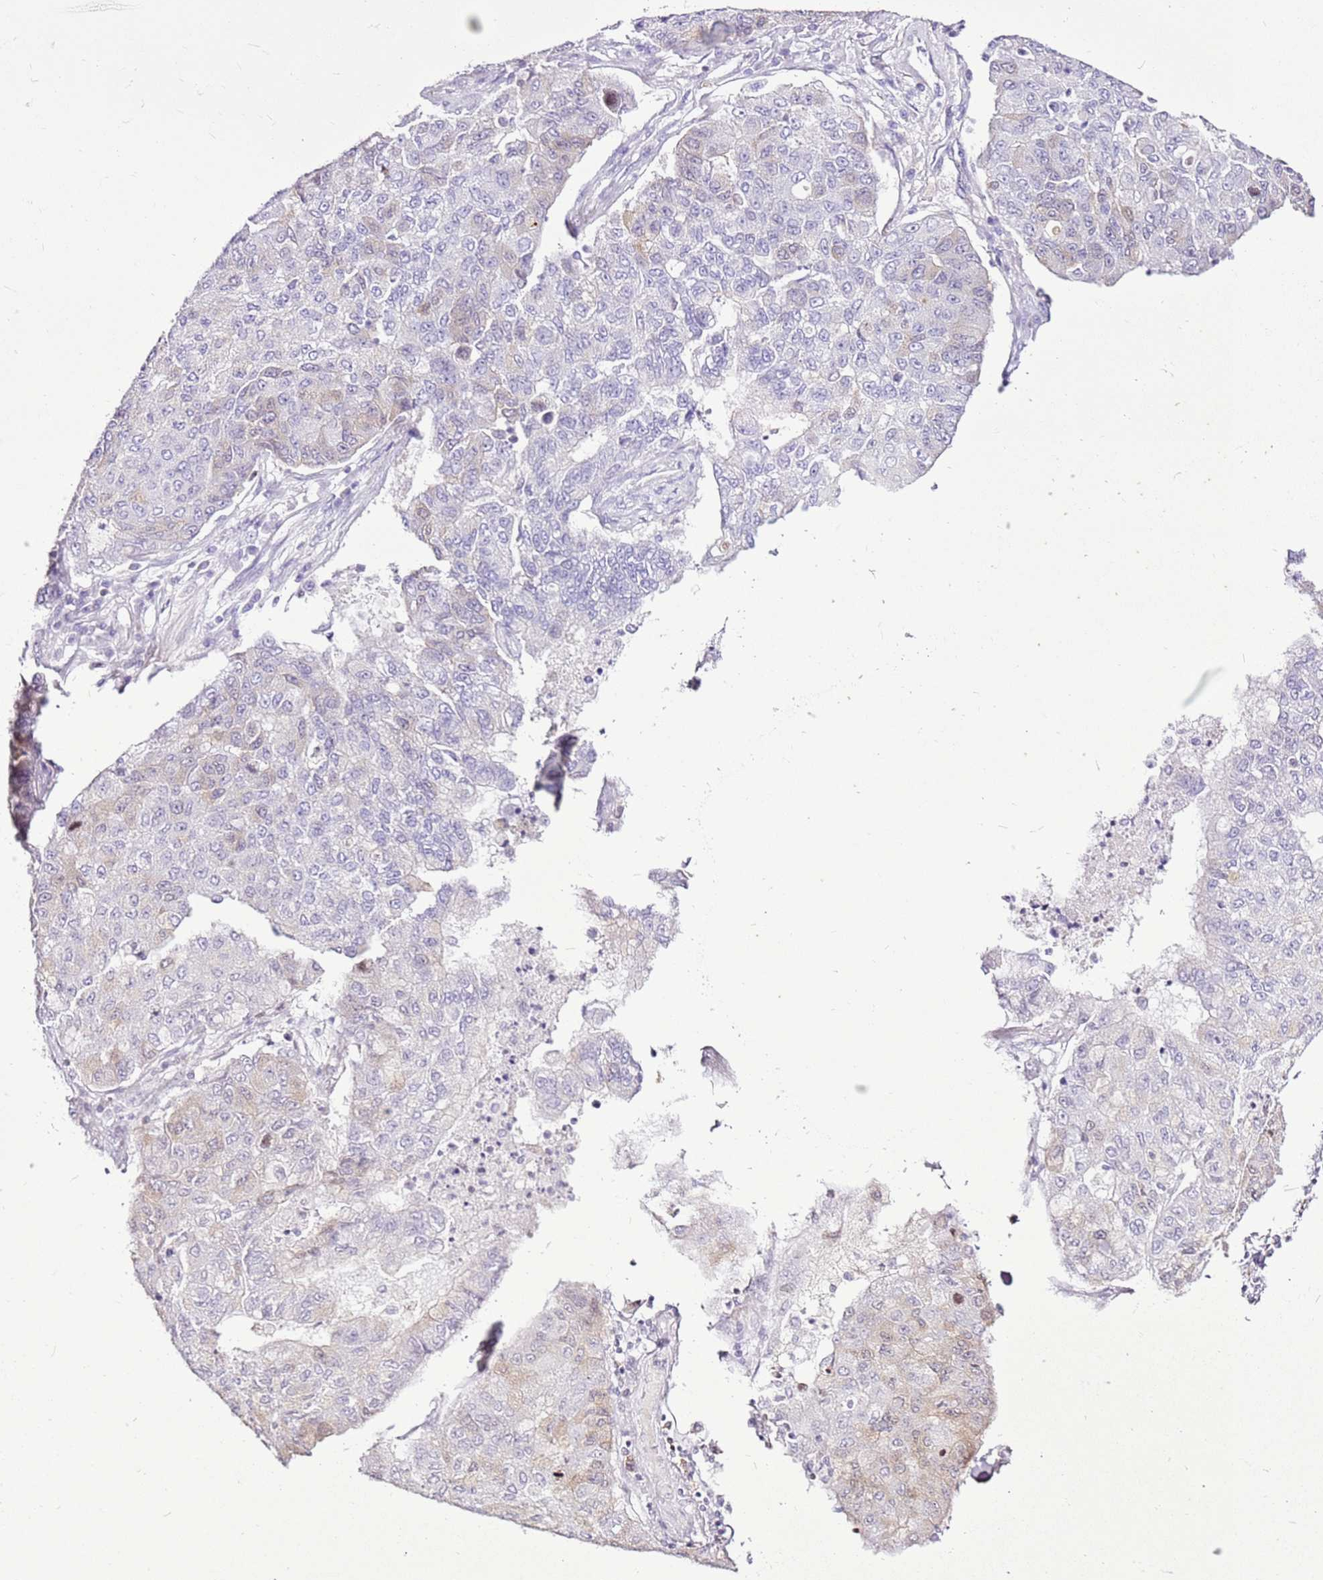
{"staining": {"intensity": "negative", "quantity": "none", "location": "none"}, "tissue": "lung cancer", "cell_type": "Tumor cells", "image_type": "cancer", "snomed": [{"axis": "morphology", "description": "Squamous cell carcinoma, NOS"}, {"axis": "topography", "description": "Lung"}], "caption": "A micrograph of human lung squamous cell carcinoma is negative for staining in tumor cells.", "gene": "SPC25", "patient": {"sex": "male", "age": 74}}